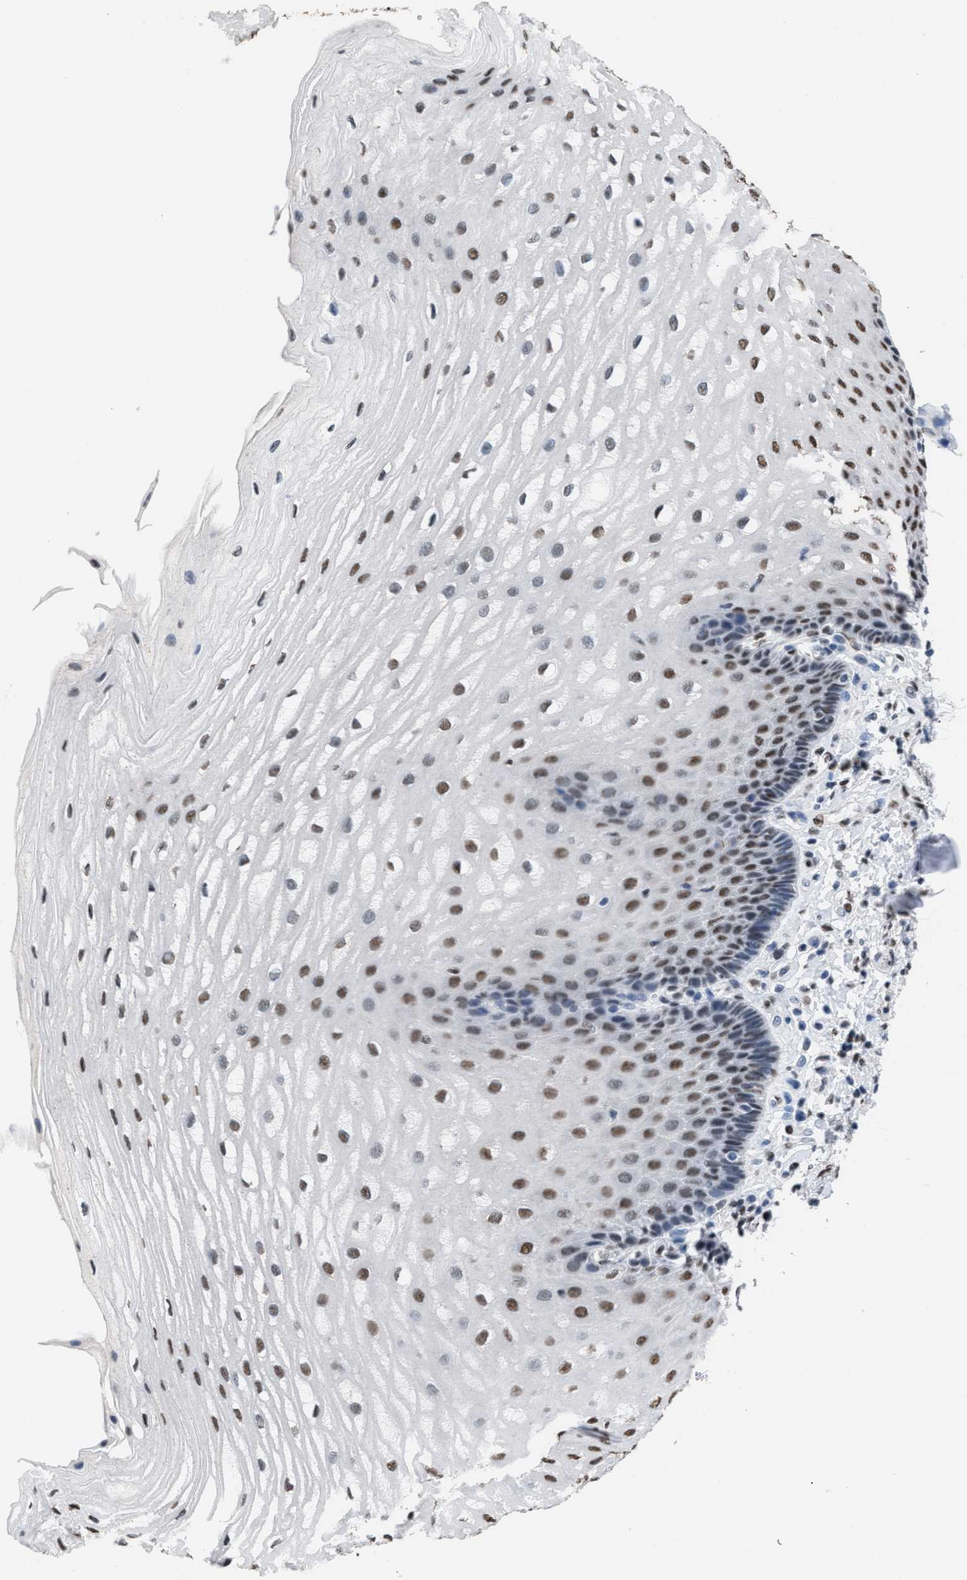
{"staining": {"intensity": "strong", "quantity": "25%-75%", "location": "nuclear"}, "tissue": "esophagus", "cell_type": "Squamous epithelial cells", "image_type": "normal", "snomed": [{"axis": "morphology", "description": "Normal tissue, NOS"}, {"axis": "topography", "description": "Esophagus"}], "caption": "Strong nuclear positivity is seen in about 25%-75% of squamous epithelial cells in normal esophagus. The staining was performed using DAB, with brown indicating positive protein expression. Nuclei are stained blue with hematoxylin.", "gene": "CCAR2", "patient": {"sex": "male", "age": 54}}